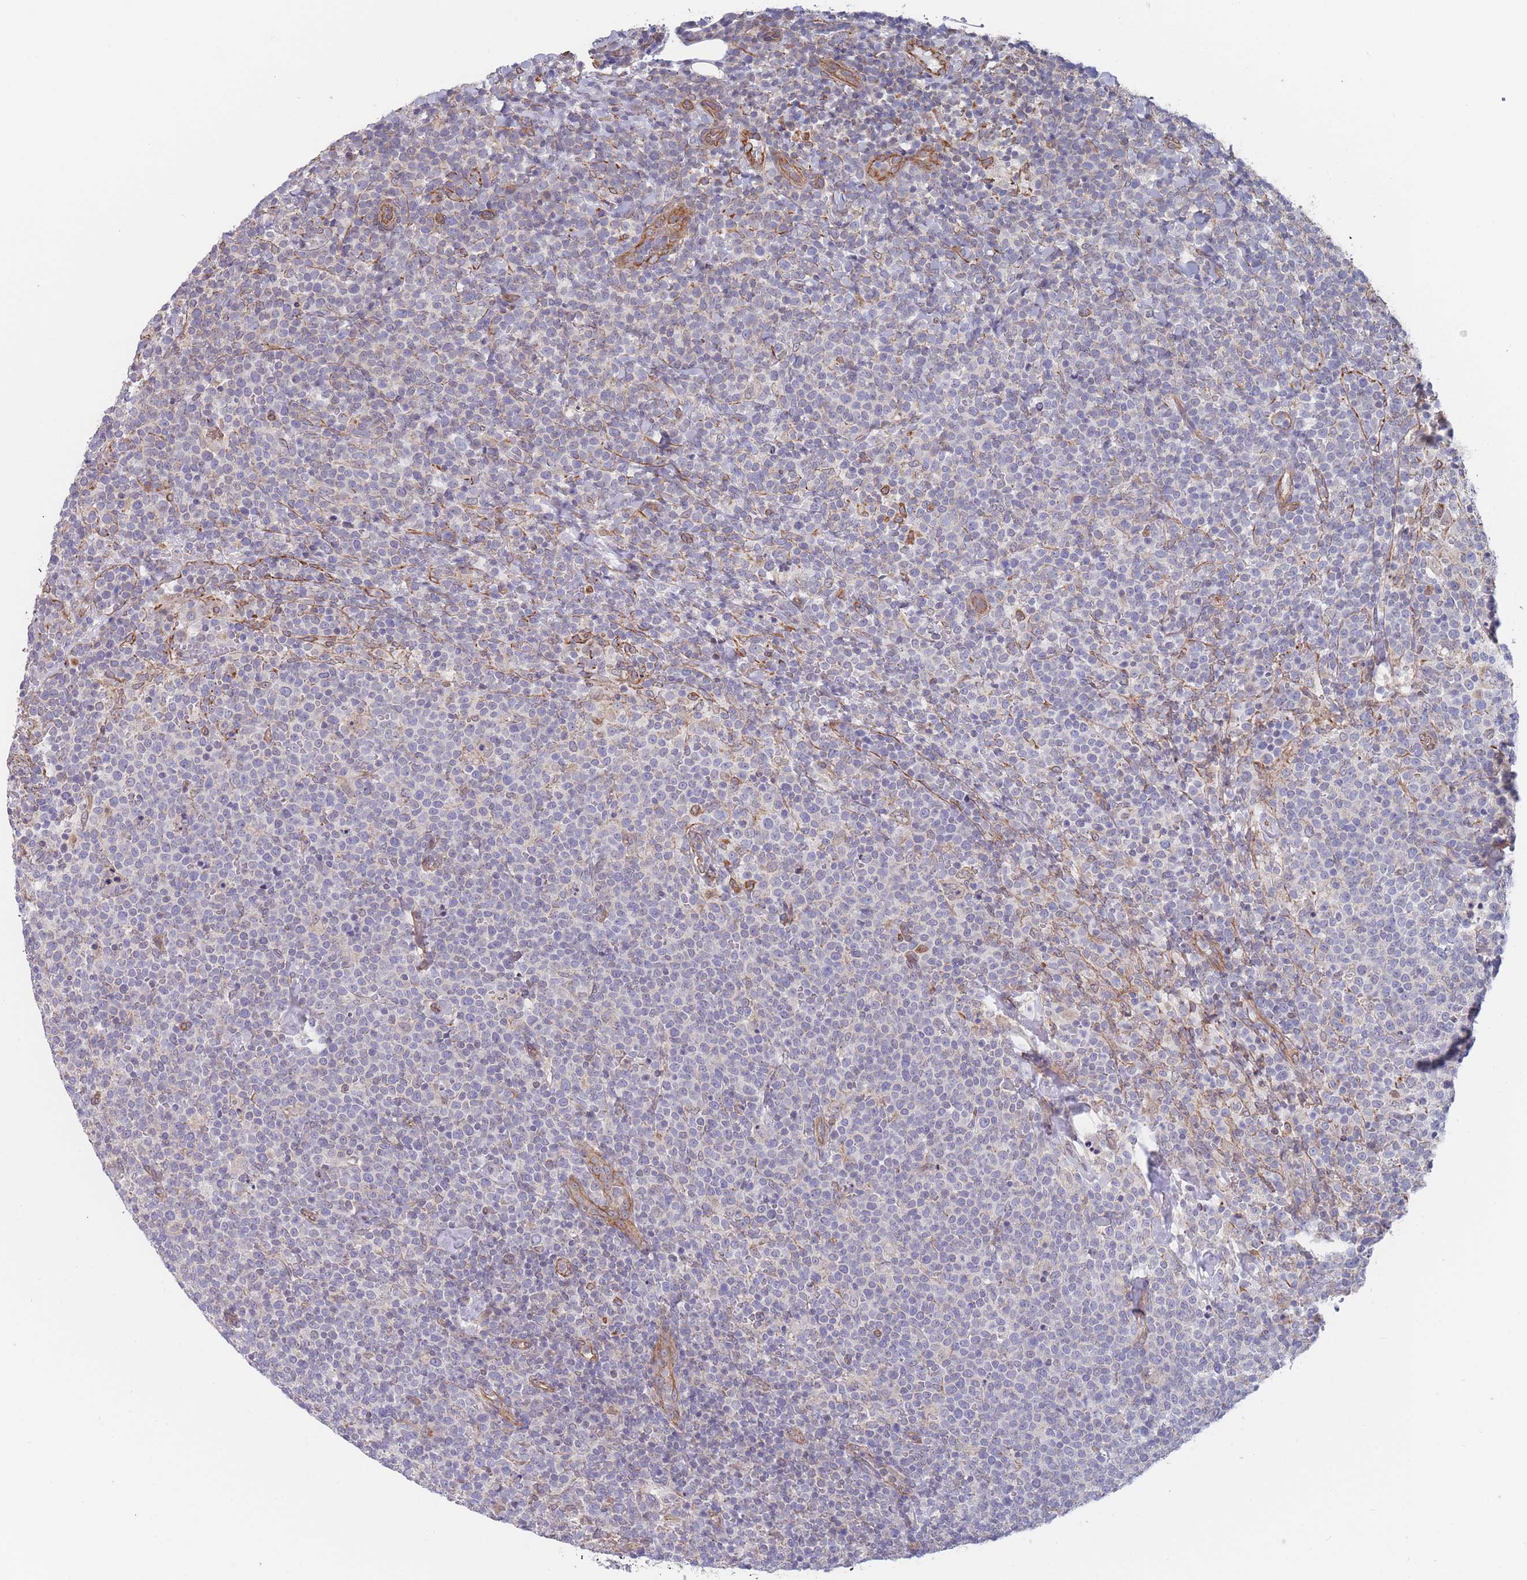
{"staining": {"intensity": "negative", "quantity": "none", "location": "none"}, "tissue": "lymphoma", "cell_type": "Tumor cells", "image_type": "cancer", "snomed": [{"axis": "morphology", "description": "Malignant lymphoma, non-Hodgkin's type, High grade"}, {"axis": "topography", "description": "Lymph node"}], "caption": "DAB (3,3'-diaminobenzidine) immunohistochemical staining of human malignant lymphoma, non-Hodgkin's type (high-grade) displays no significant expression in tumor cells. (DAB (3,3'-diaminobenzidine) IHC visualized using brightfield microscopy, high magnification).", "gene": "SLC1A6", "patient": {"sex": "male", "age": 61}}